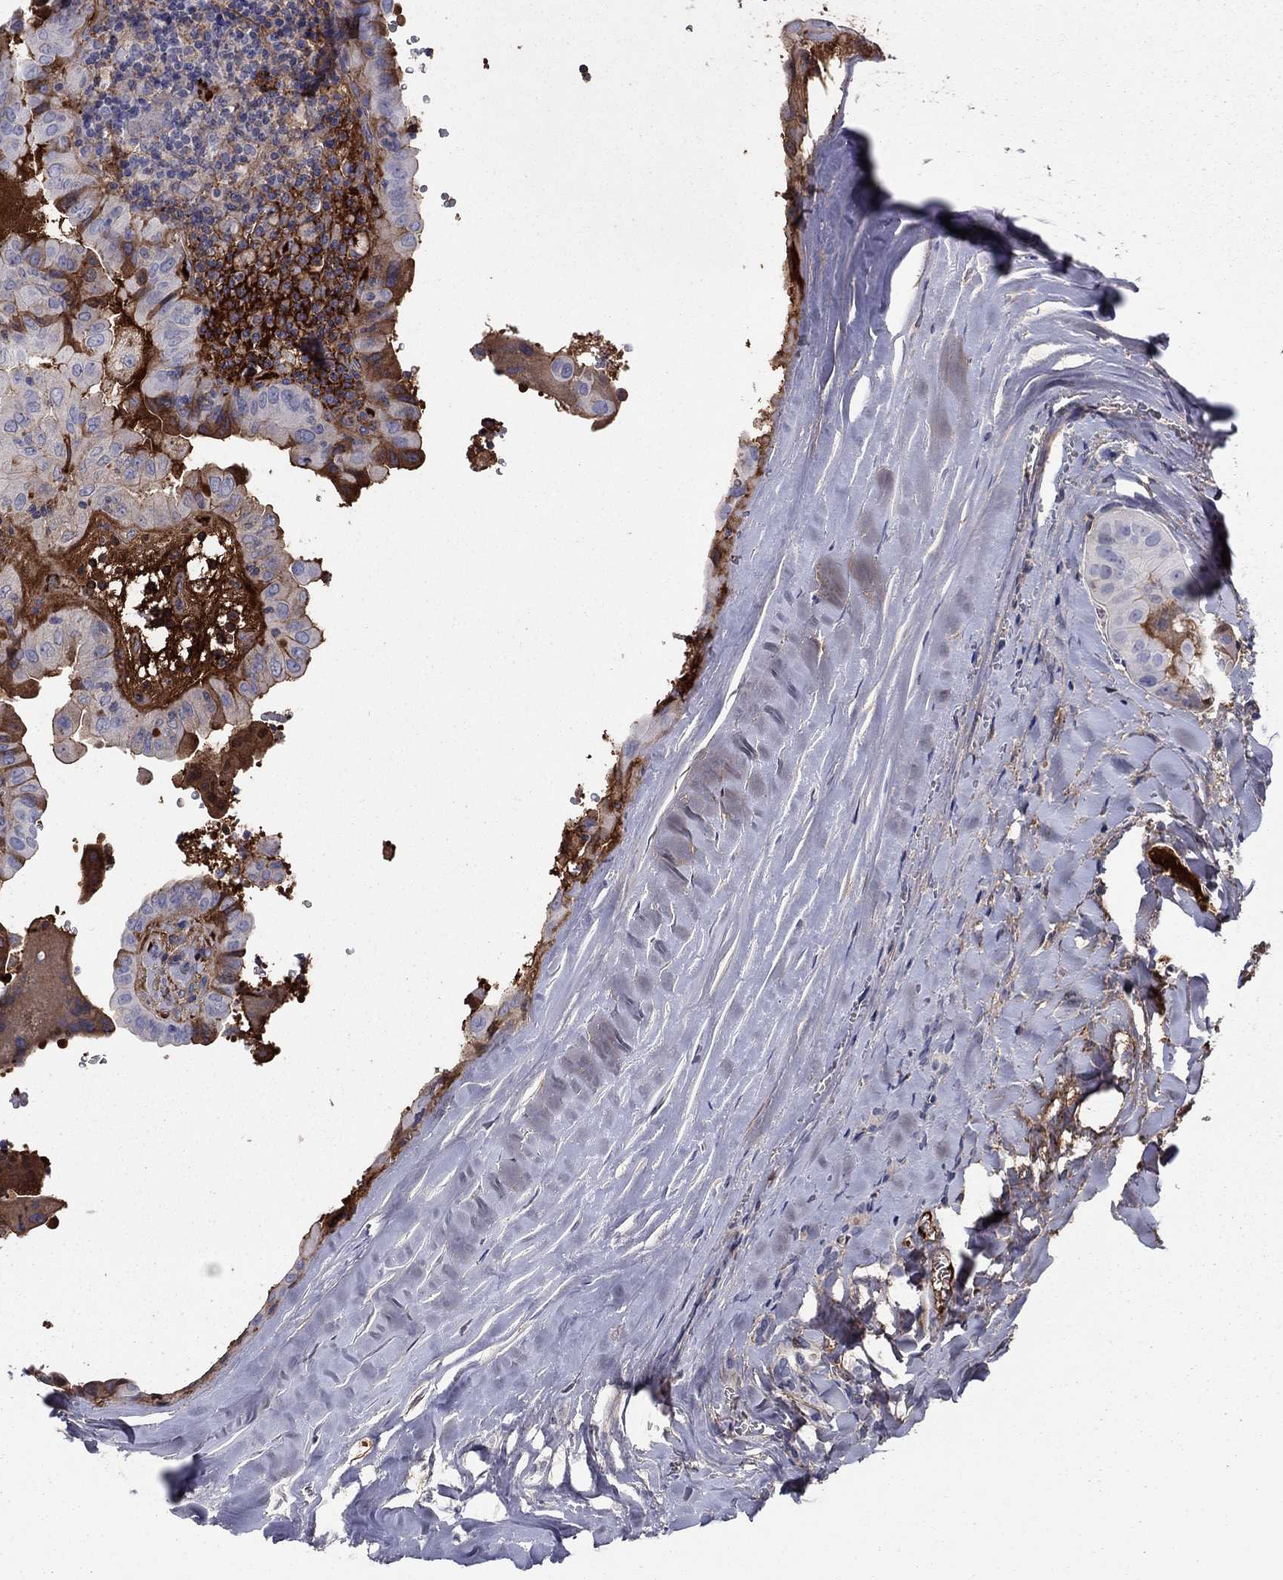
{"staining": {"intensity": "negative", "quantity": "none", "location": "none"}, "tissue": "thyroid cancer", "cell_type": "Tumor cells", "image_type": "cancer", "snomed": [{"axis": "morphology", "description": "Papillary adenocarcinoma, NOS"}, {"axis": "topography", "description": "Thyroid gland"}], "caption": "IHC of papillary adenocarcinoma (thyroid) demonstrates no staining in tumor cells. (DAB IHC visualized using brightfield microscopy, high magnification).", "gene": "HPX", "patient": {"sex": "female", "age": 37}}